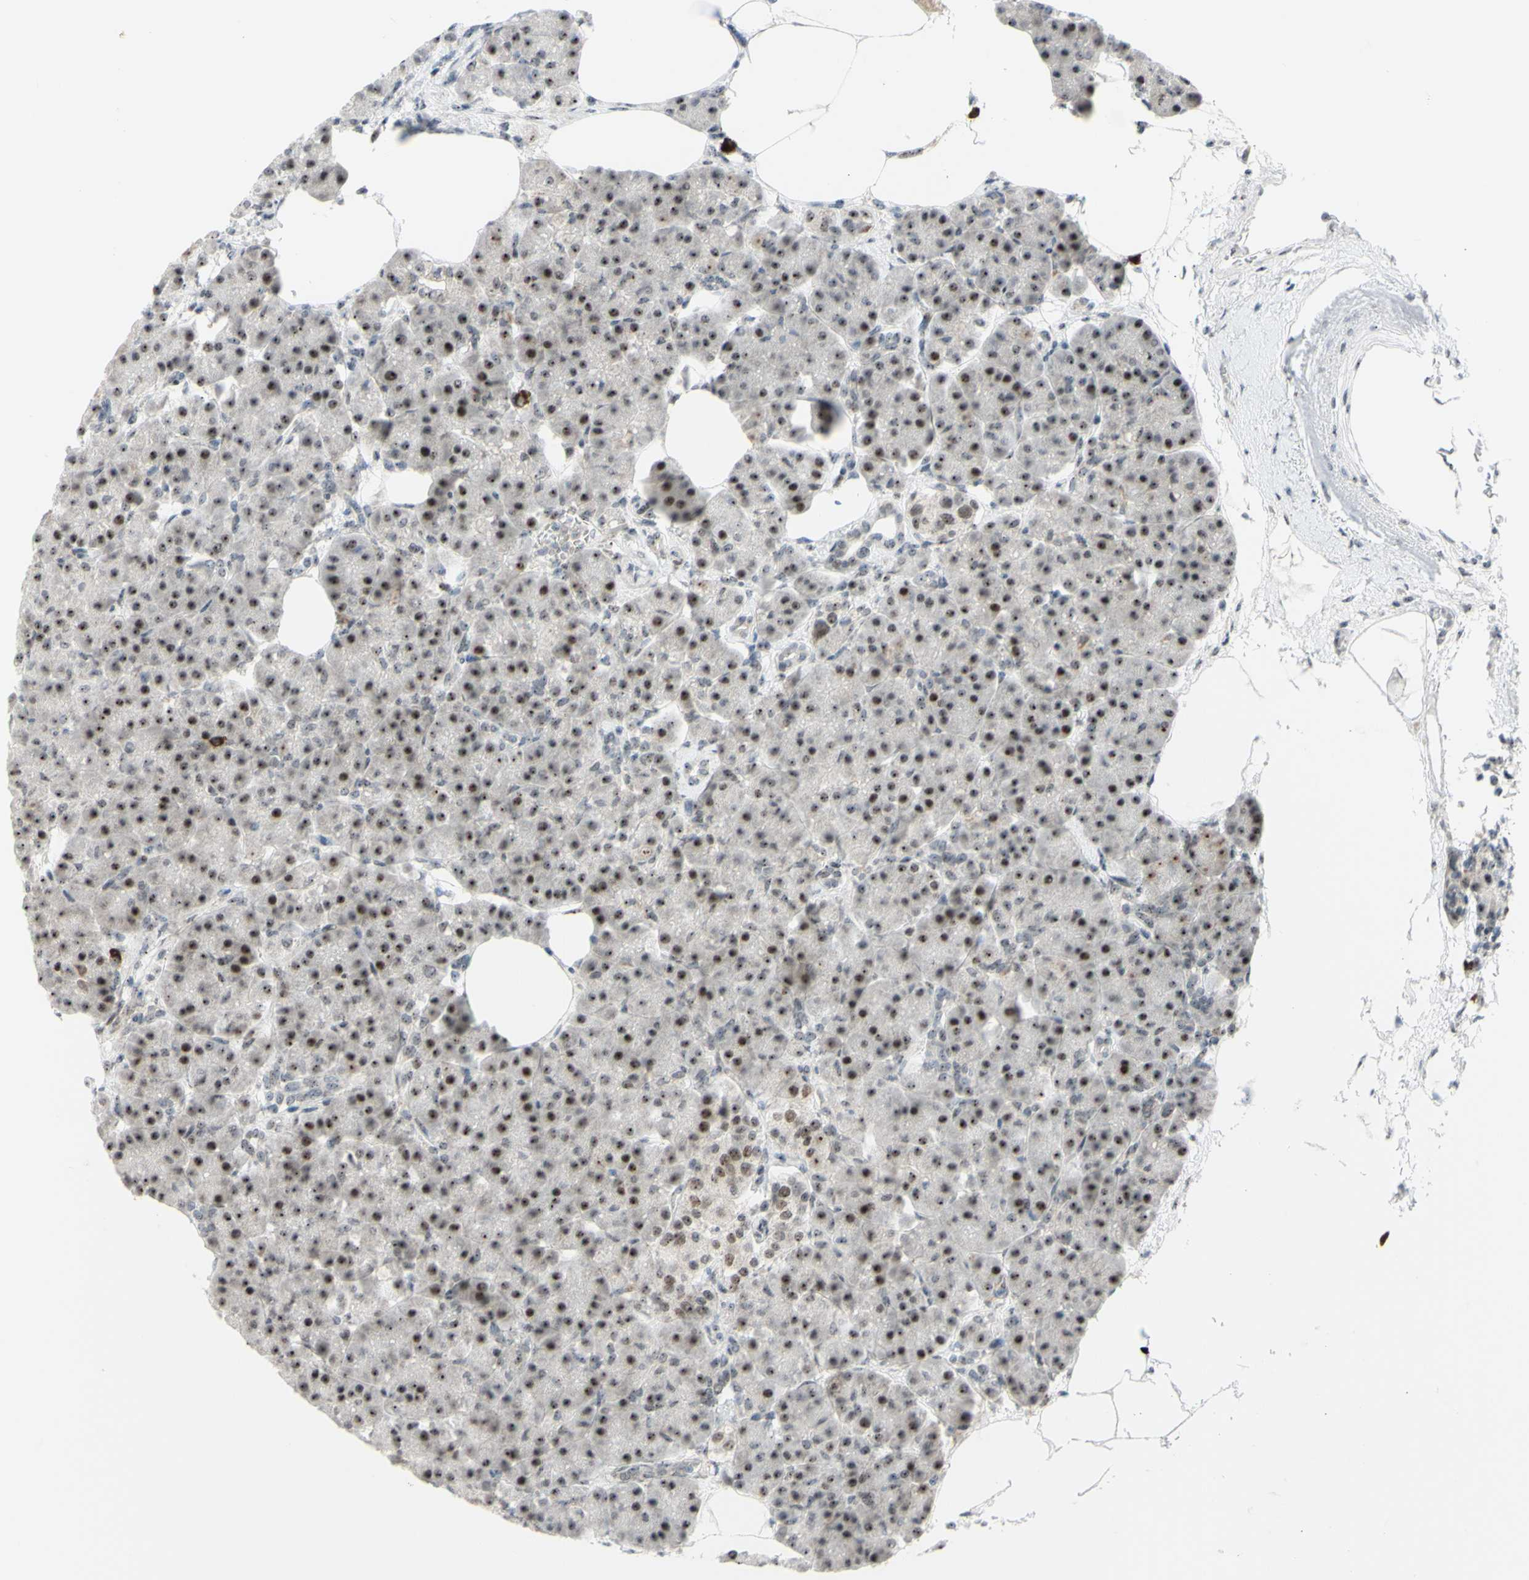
{"staining": {"intensity": "strong", "quantity": "25%-75%", "location": "nuclear"}, "tissue": "pancreas", "cell_type": "Exocrine glandular cells", "image_type": "normal", "snomed": [{"axis": "morphology", "description": "Normal tissue, NOS"}, {"axis": "topography", "description": "Pancreas"}], "caption": "An immunohistochemistry image of unremarkable tissue is shown. Protein staining in brown highlights strong nuclear positivity in pancreas within exocrine glandular cells.", "gene": "POLR1A", "patient": {"sex": "female", "age": 70}}